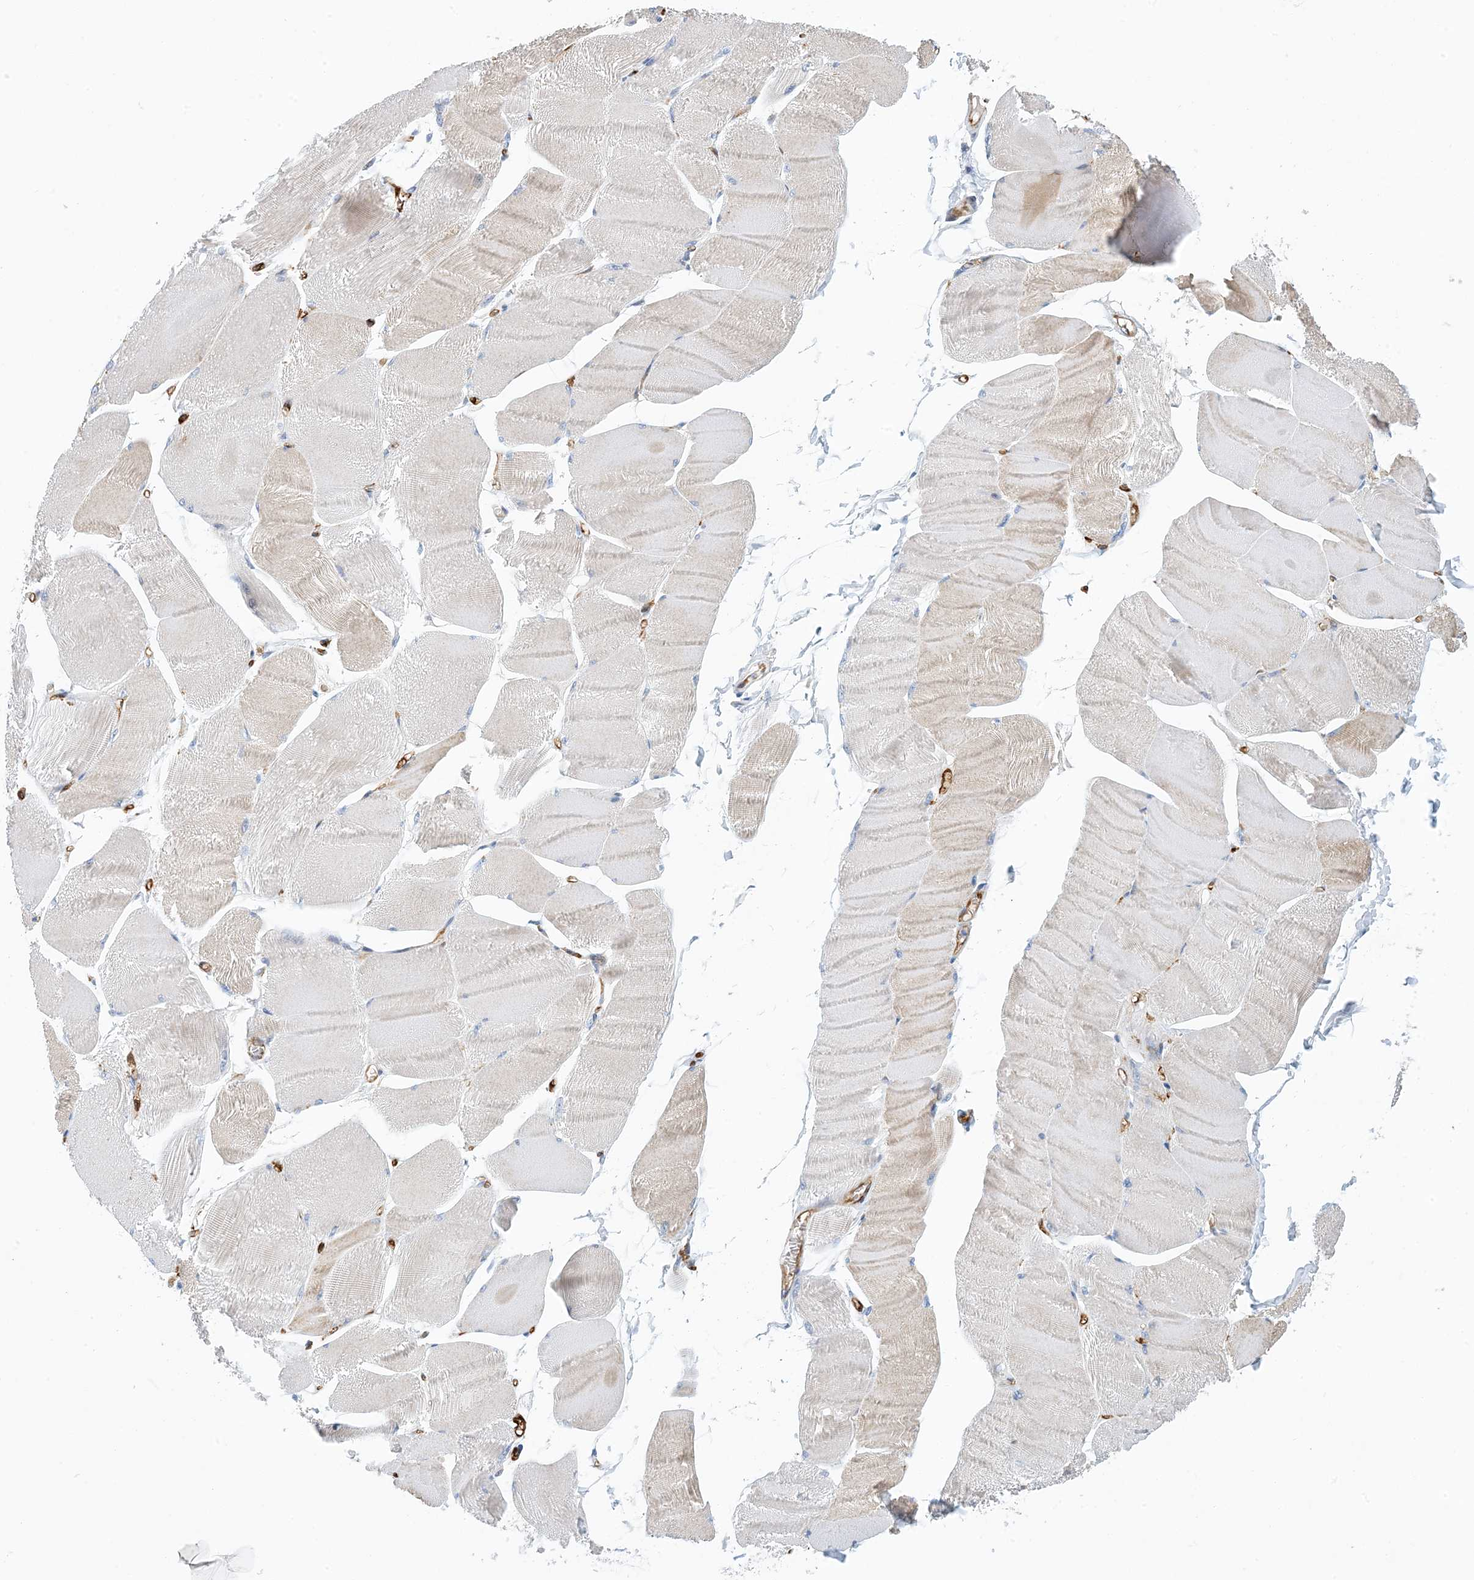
{"staining": {"intensity": "weak", "quantity": "<25%", "location": "cytoplasmic/membranous"}, "tissue": "skeletal muscle", "cell_type": "Myocytes", "image_type": "normal", "snomed": [{"axis": "morphology", "description": "Normal tissue, NOS"}, {"axis": "morphology", "description": "Basal cell carcinoma"}, {"axis": "topography", "description": "Skeletal muscle"}], "caption": "Immunohistochemical staining of benign human skeletal muscle reveals no significant positivity in myocytes.", "gene": "PCDHA2", "patient": {"sex": "female", "age": 64}}